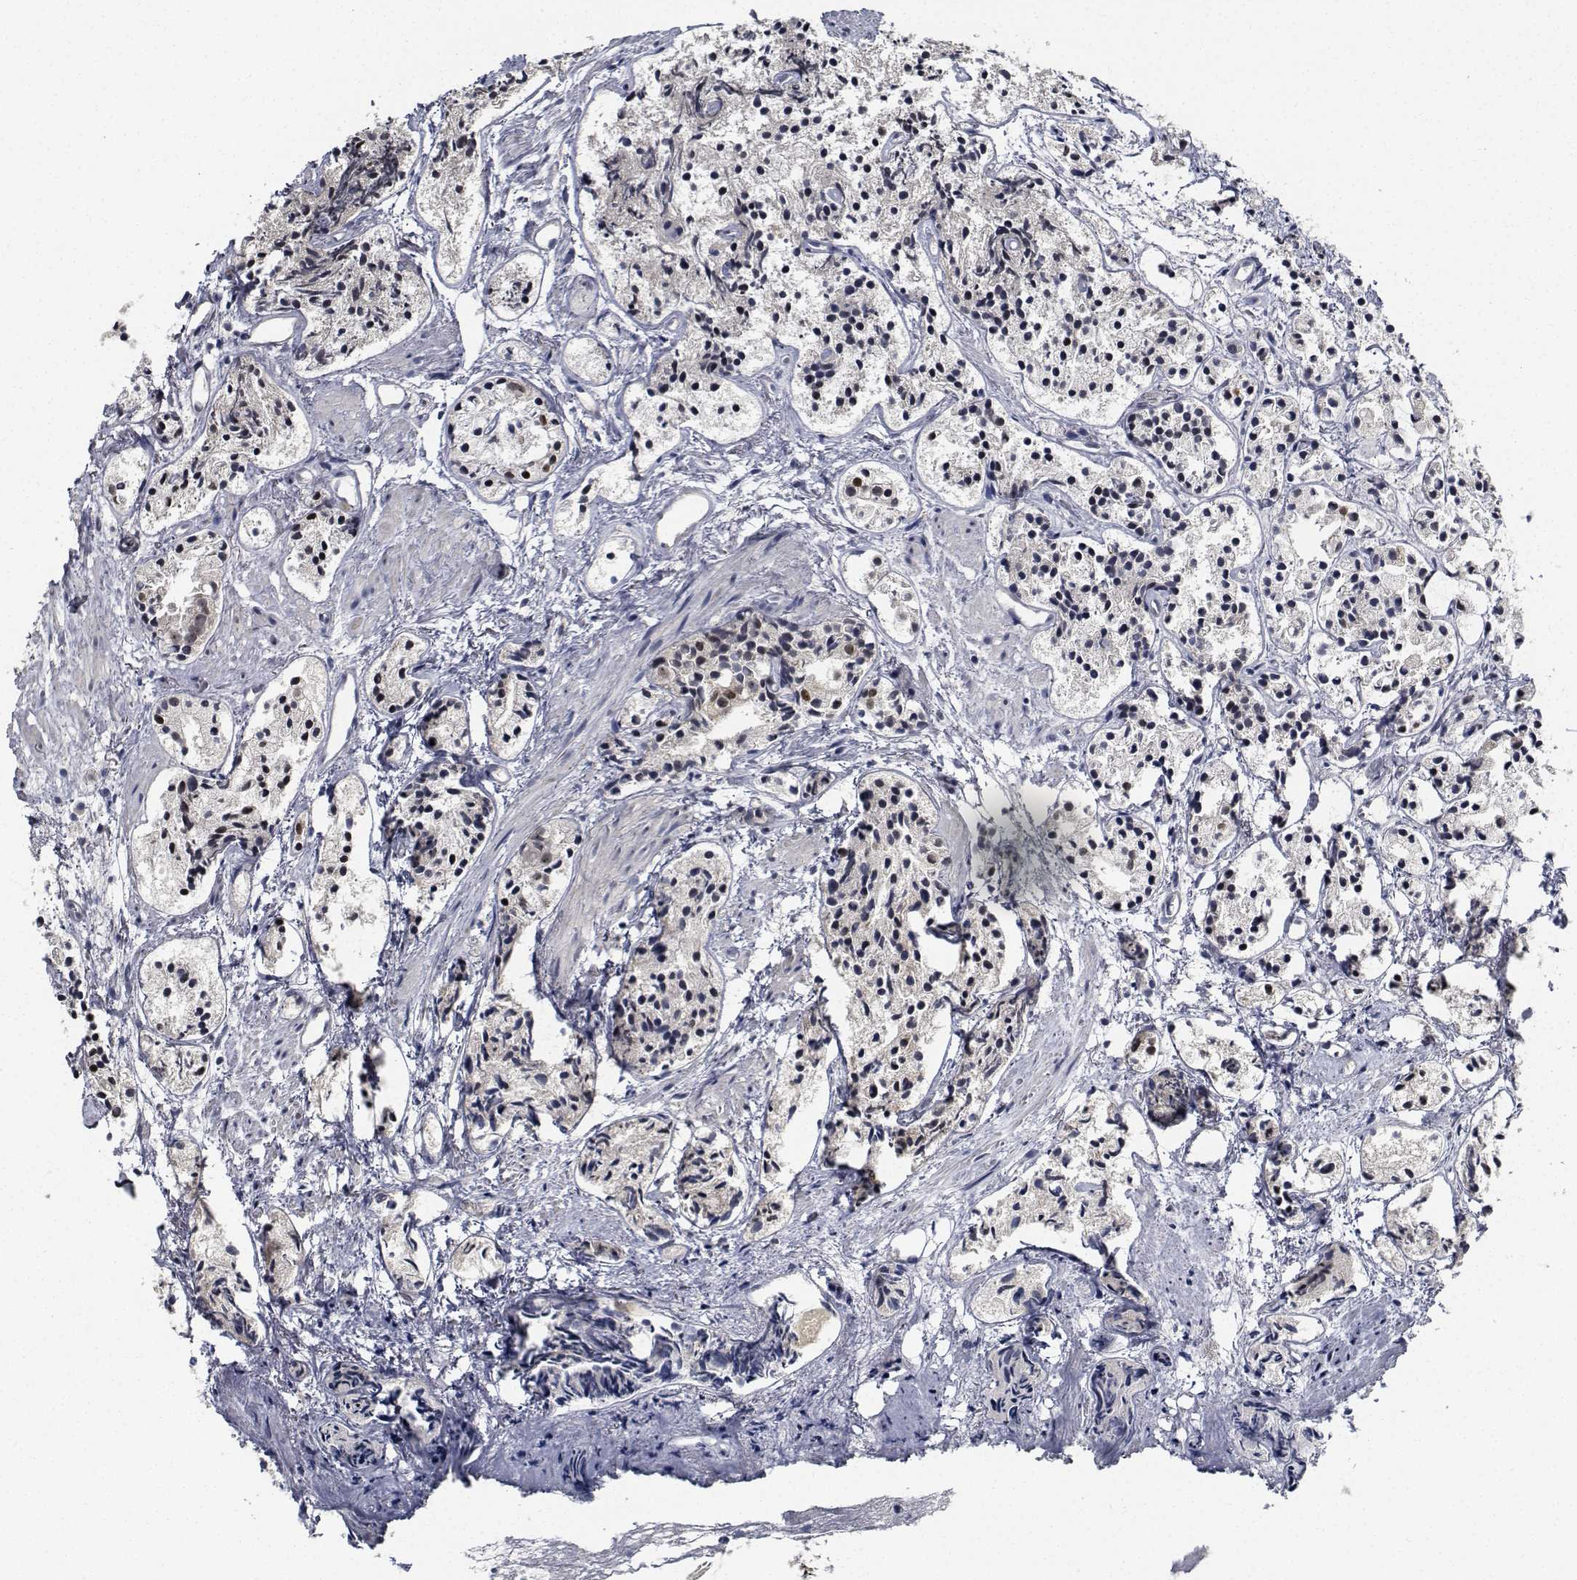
{"staining": {"intensity": "strong", "quantity": ">75%", "location": "nuclear"}, "tissue": "prostate cancer", "cell_type": "Tumor cells", "image_type": "cancer", "snomed": [{"axis": "morphology", "description": "Adenocarcinoma, High grade"}, {"axis": "topography", "description": "Prostate"}], "caption": "This is an image of immunohistochemistry (IHC) staining of adenocarcinoma (high-grade) (prostate), which shows strong expression in the nuclear of tumor cells.", "gene": "NVL", "patient": {"sex": "male", "age": 85}}